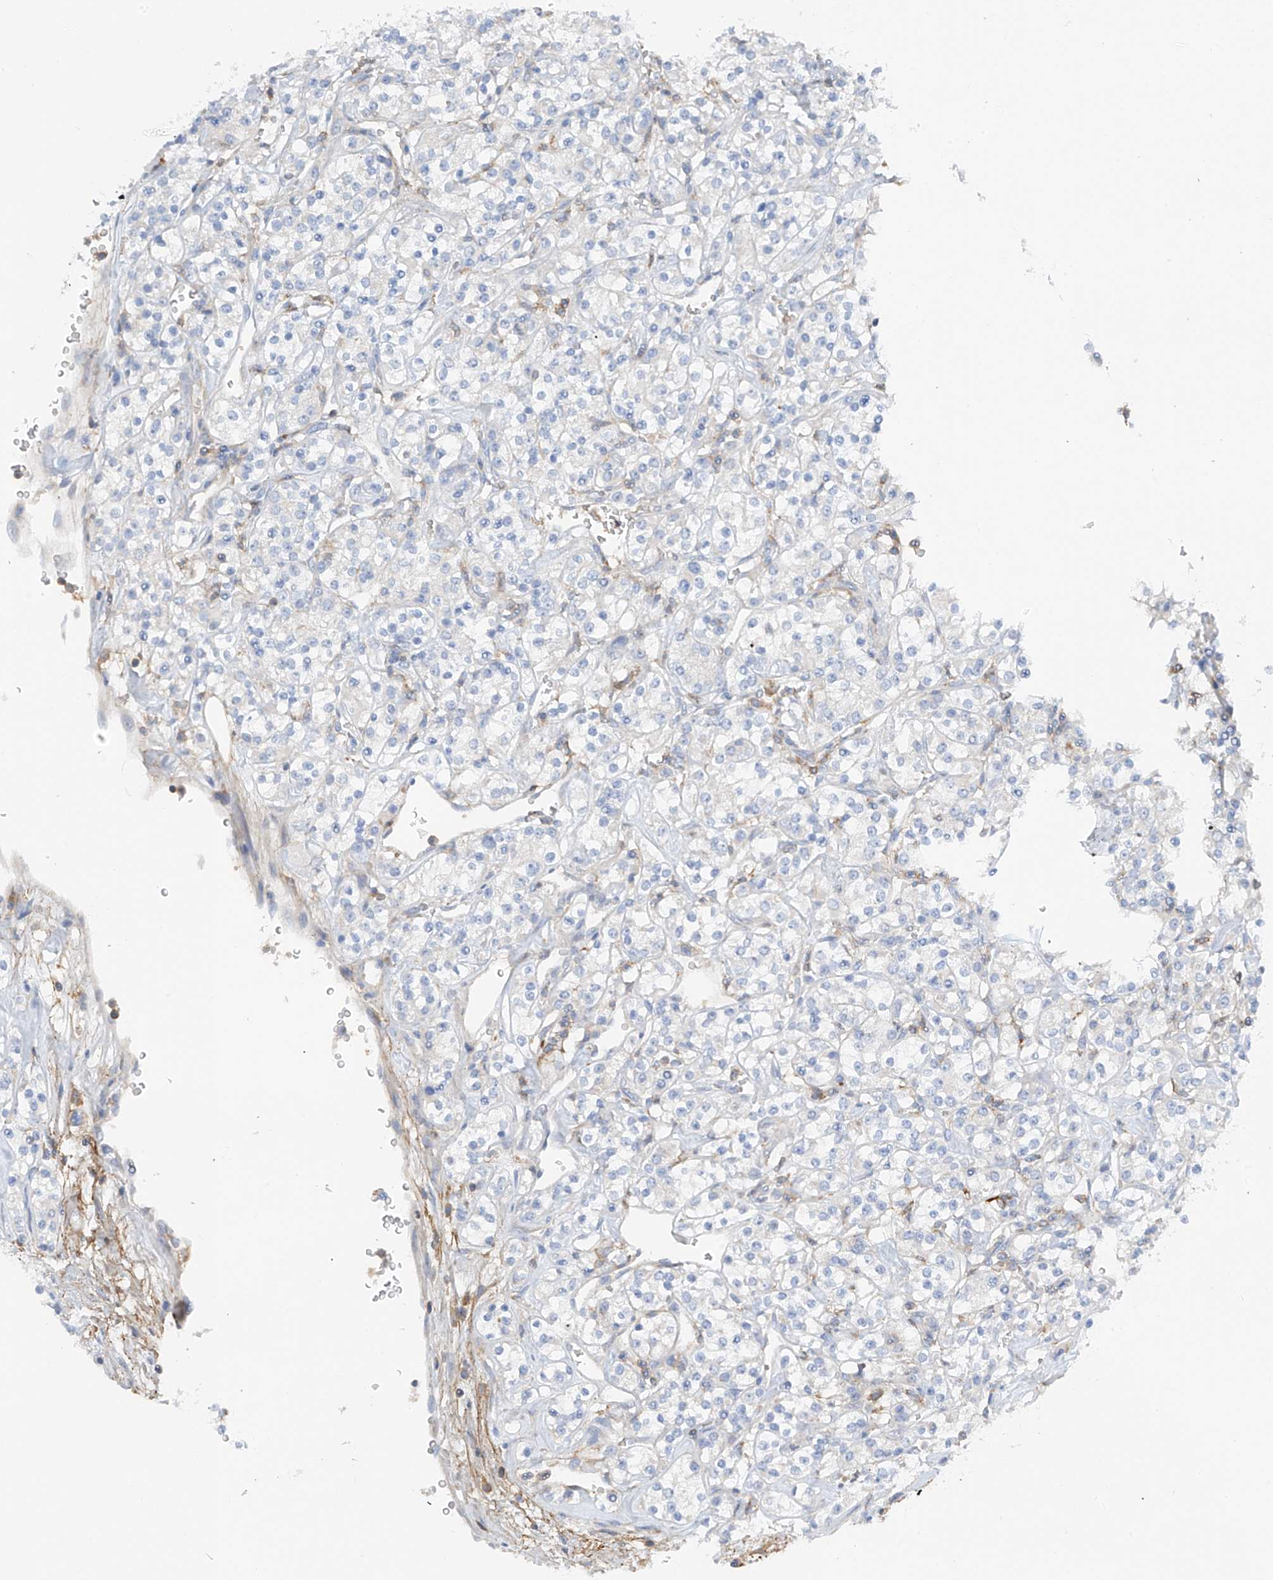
{"staining": {"intensity": "negative", "quantity": "none", "location": "none"}, "tissue": "renal cancer", "cell_type": "Tumor cells", "image_type": "cancer", "snomed": [{"axis": "morphology", "description": "Adenocarcinoma, NOS"}, {"axis": "topography", "description": "Kidney"}], "caption": "This histopathology image is of adenocarcinoma (renal) stained with immunohistochemistry (IHC) to label a protein in brown with the nuclei are counter-stained blue. There is no expression in tumor cells.", "gene": "NALCN", "patient": {"sex": "male", "age": 77}}